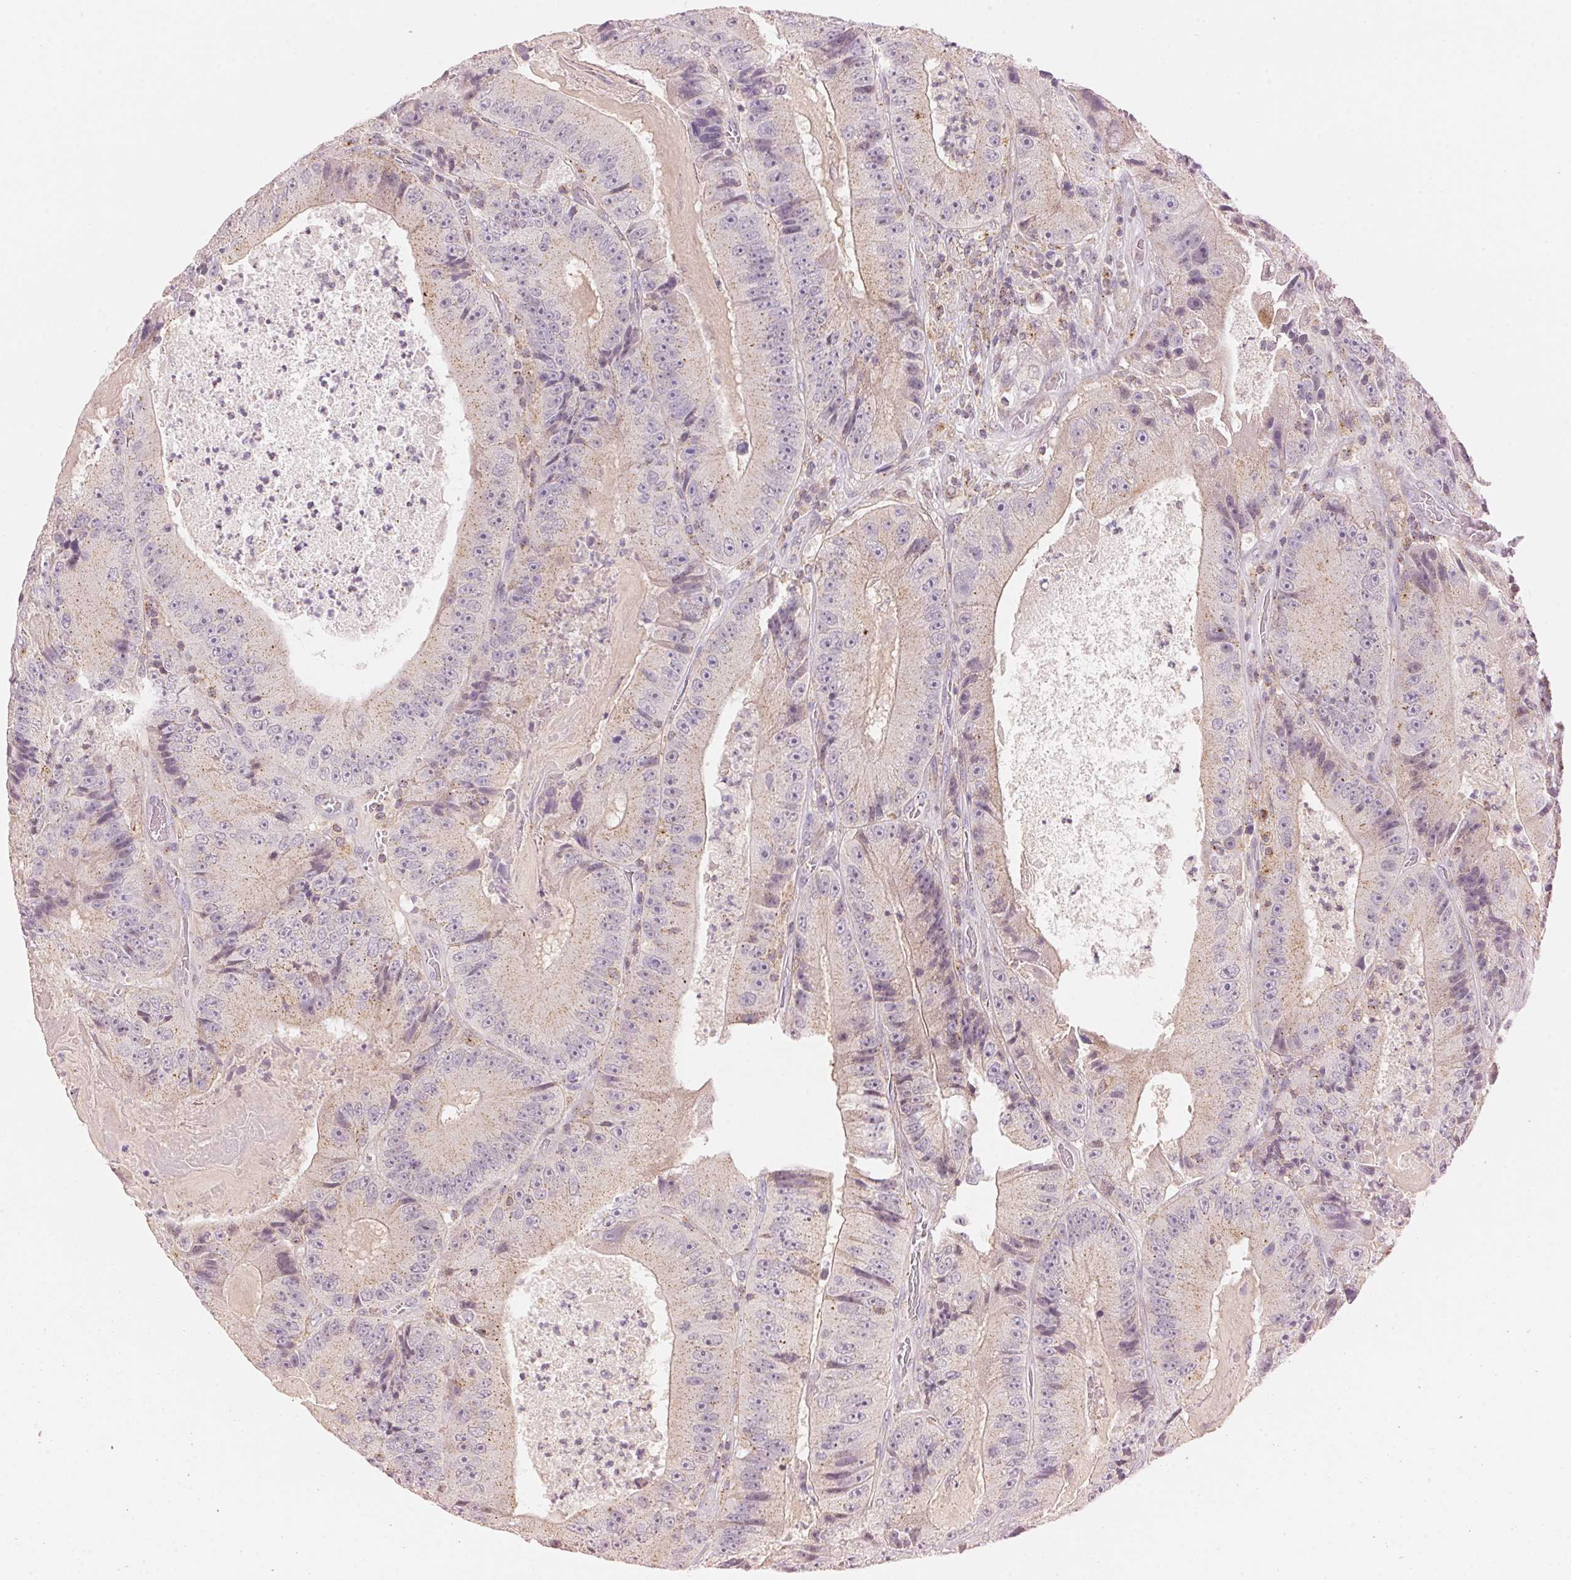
{"staining": {"intensity": "weak", "quantity": "25%-75%", "location": "cytoplasmic/membranous"}, "tissue": "colorectal cancer", "cell_type": "Tumor cells", "image_type": "cancer", "snomed": [{"axis": "morphology", "description": "Adenocarcinoma, NOS"}, {"axis": "topography", "description": "Colon"}], "caption": "Tumor cells reveal low levels of weak cytoplasmic/membranous expression in about 25%-75% of cells in human colorectal adenocarcinoma. (DAB (3,3'-diaminobenzidine) = brown stain, brightfield microscopy at high magnification).", "gene": "HOXB13", "patient": {"sex": "female", "age": 86}}